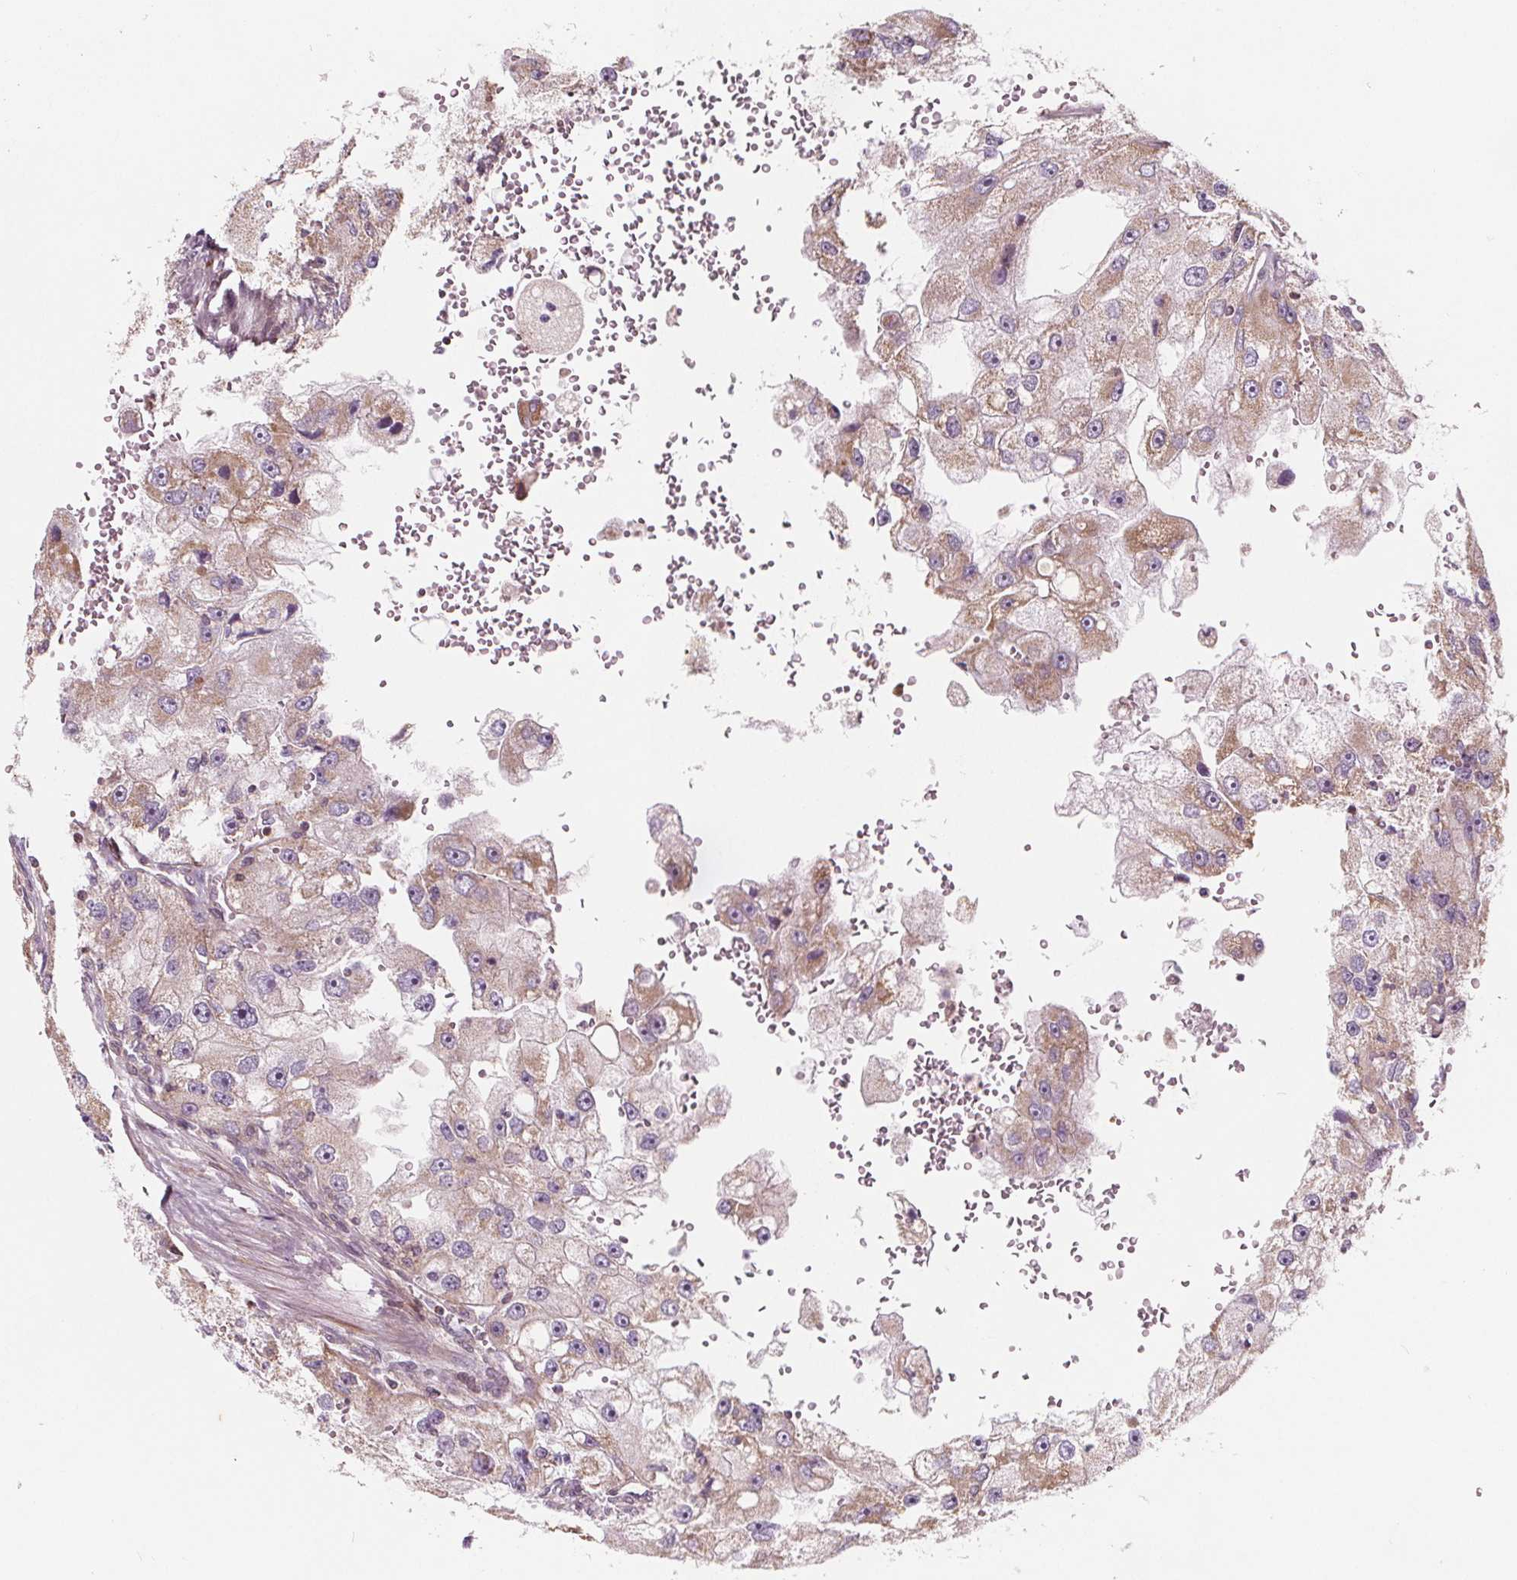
{"staining": {"intensity": "weak", "quantity": "<25%", "location": "cytoplasmic/membranous"}, "tissue": "renal cancer", "cell_type": "Tumor cells", "image_type": "cancer", "snomed": [{"axis": "morphology", "description": "Adenocarcinoma, NOS"}, {"axis": "topography", "description": "Kidney"}], "caption": "This image is of adenocarcinoma (renal) stained with immunohistochemistry to label a protein in brown with the nuclei are counter-stained blue. There is no staining in tumor cells.", "gene": "ADAM33", "patient": {"sex": "male", "age": 63}}